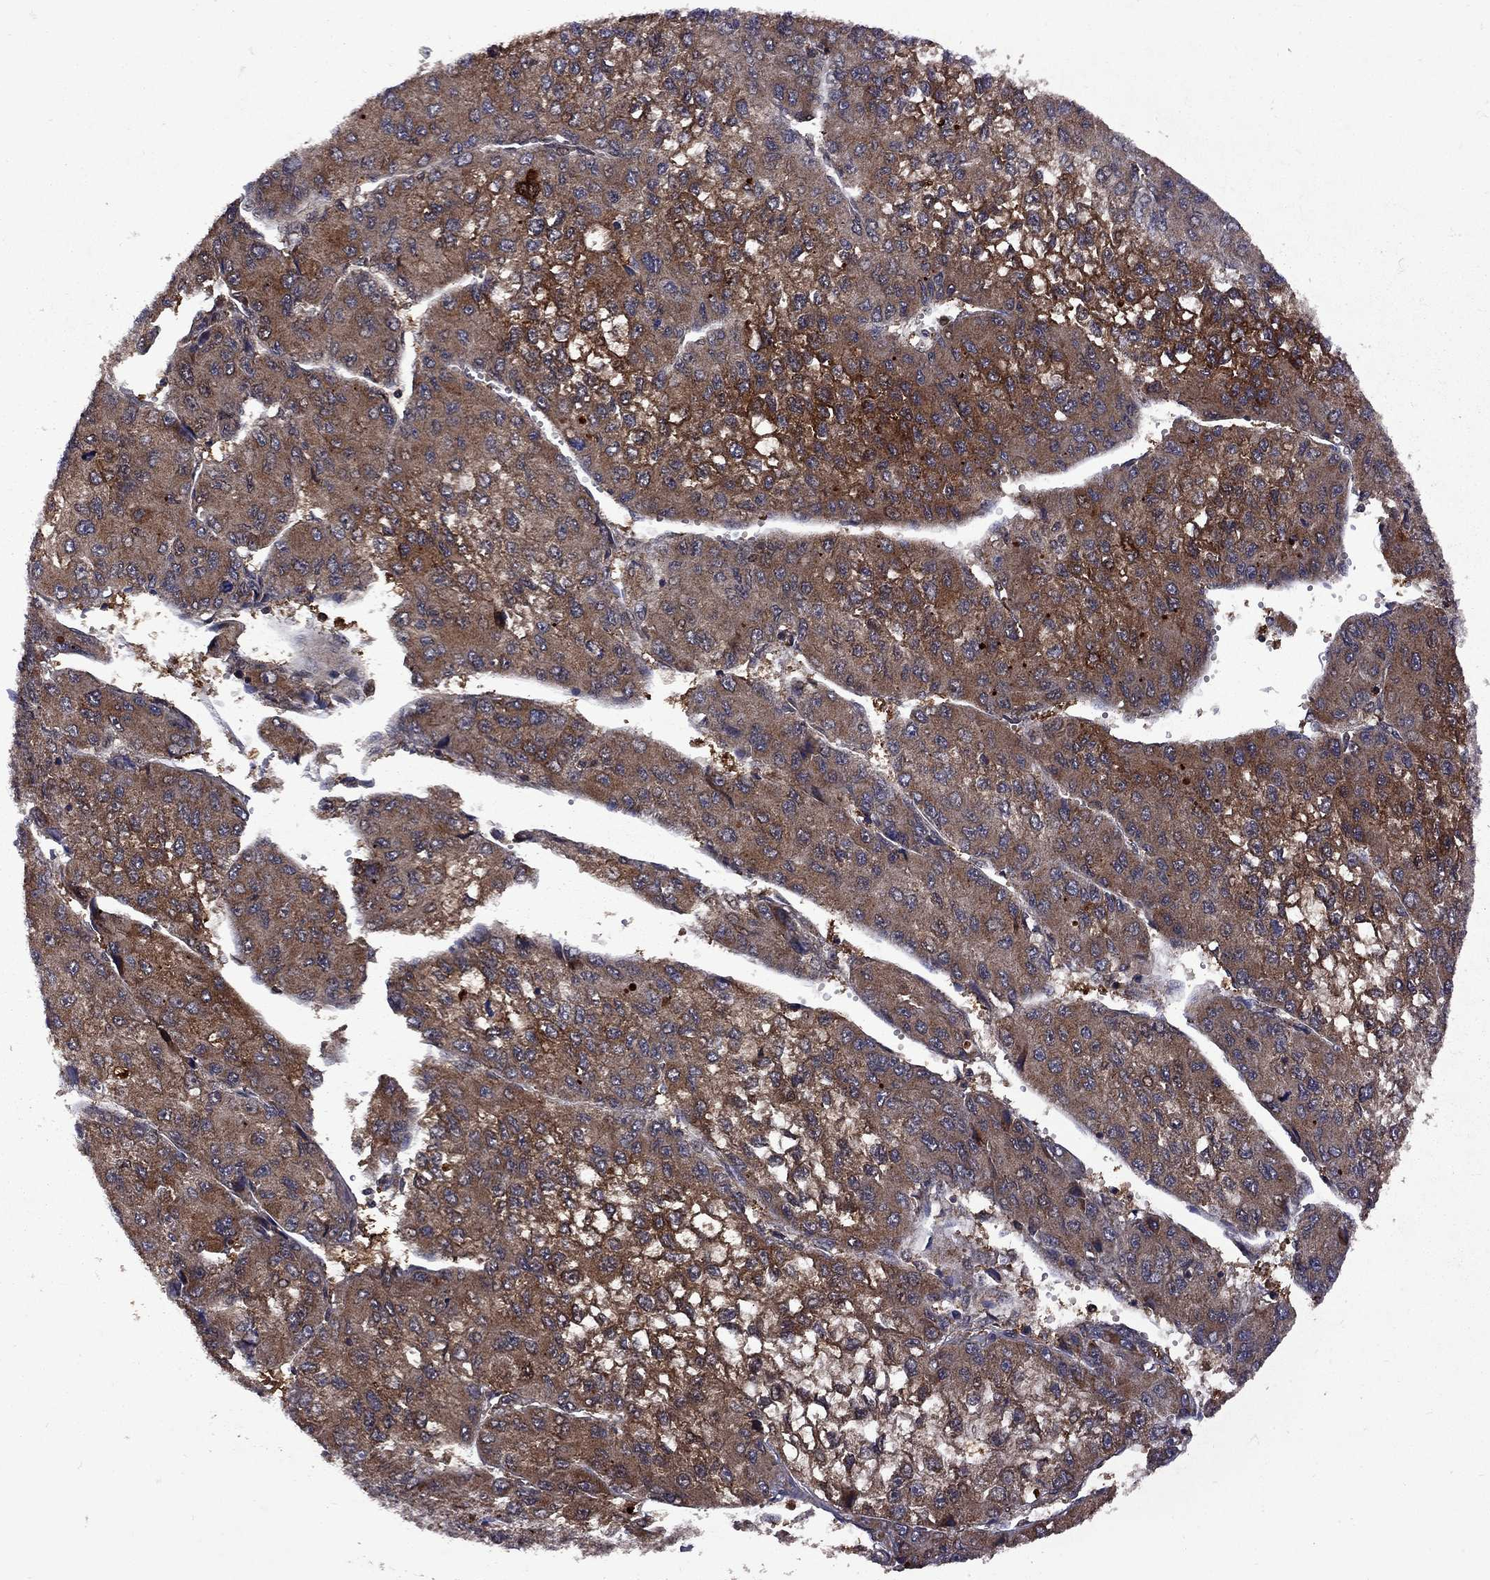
{"staining": {"intensity": "strong", "quantity": "25%-75%", "location": "cytoplasmic/membranous"}, "tissue": "liver cancer", "cell_type": "Tumor cells", "image_type": "cancer", "snomed": [{"axis": "morphology", "description": "Carcinoma, Hepatocellular, NOS"}, {"axis": "topography", "description": "Liver"}], "caption": "Immunohistochemistry of human hepatocellular carcinoma (liver) demonstrates high levels of strong cytoplasmic/membranous staining in about 25%-75% of tumor cells.", "gene": "IPP", "patient": {"sex": "female", "age": 66}}